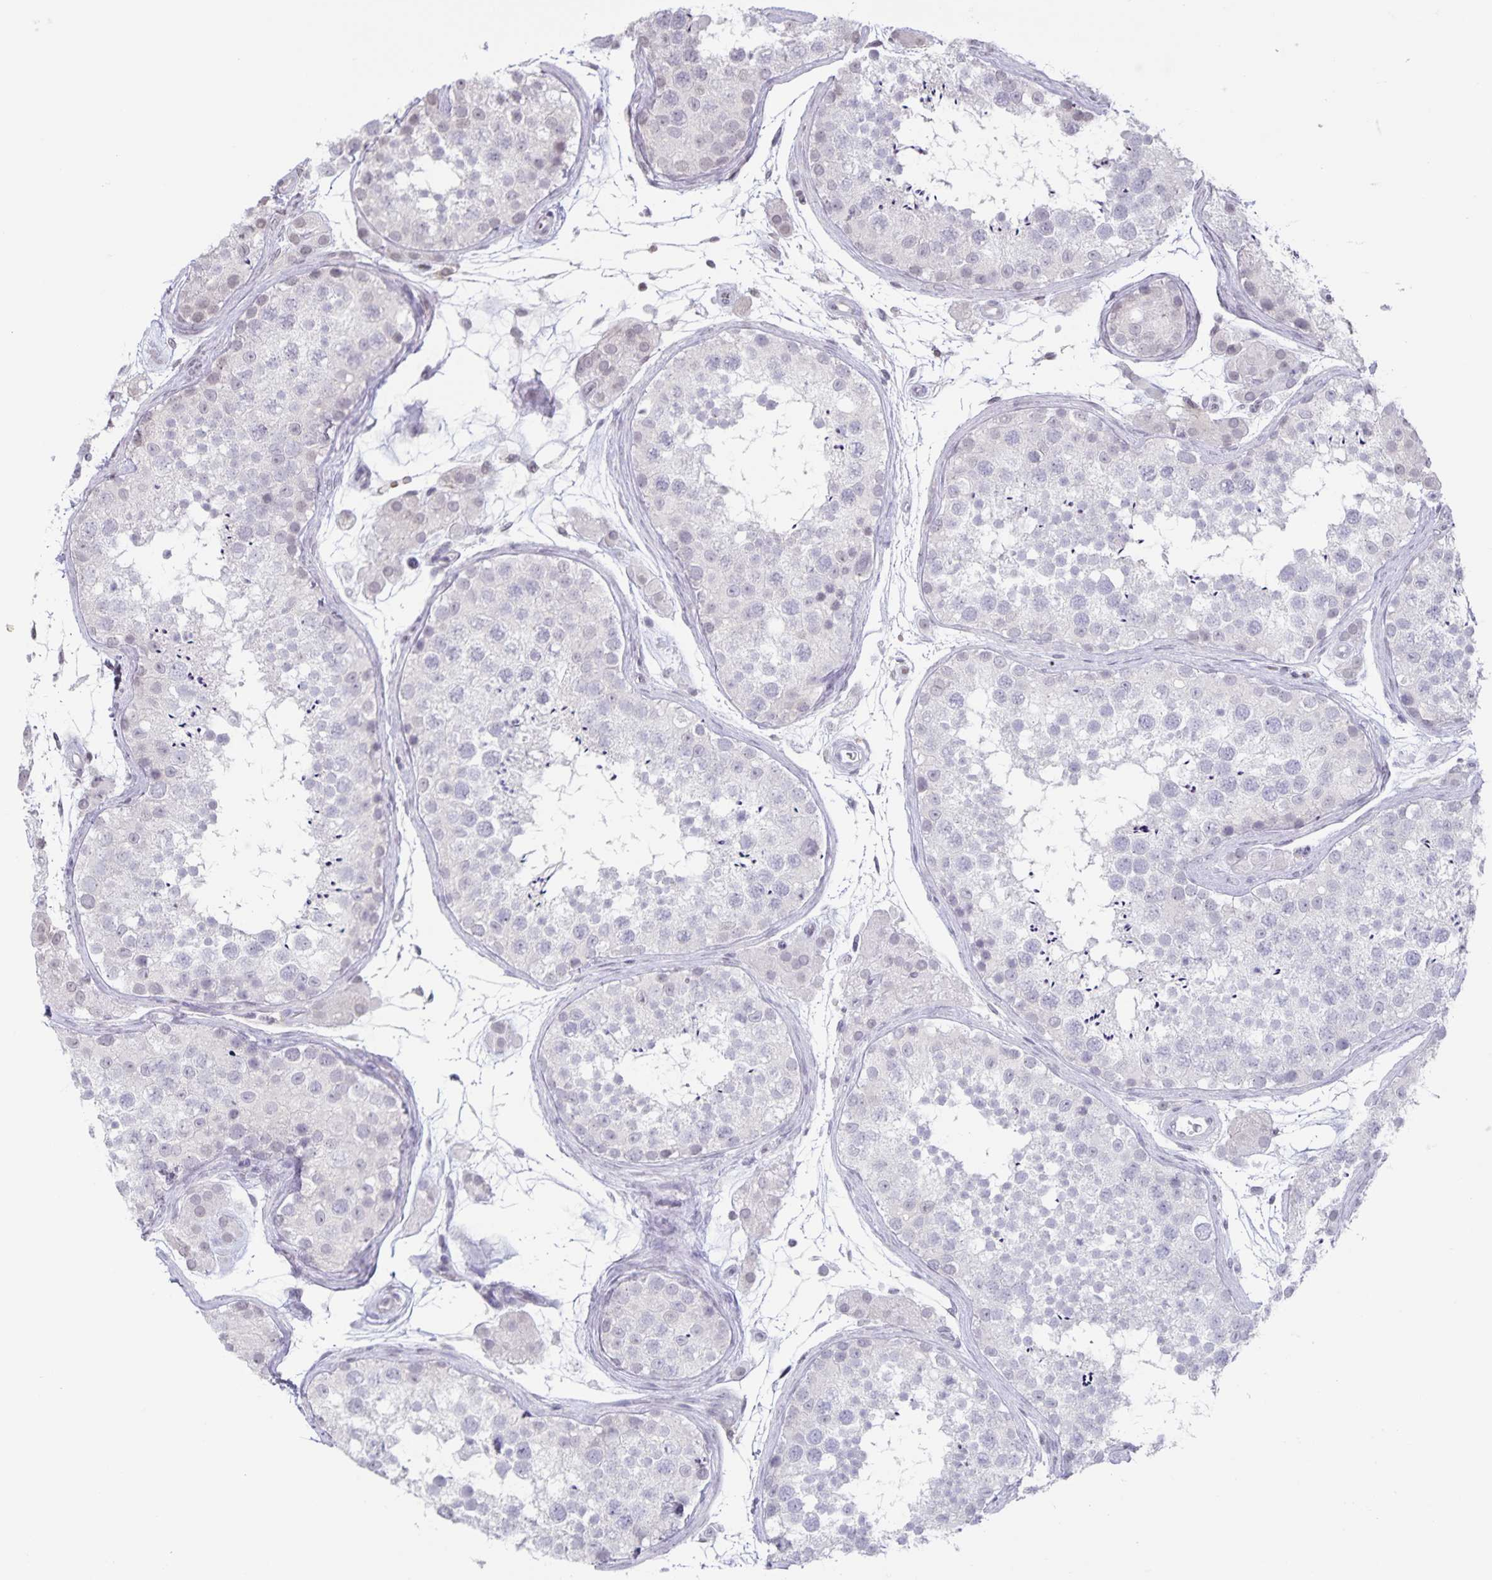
{"staining": {"intensity": "negative", "quantity": "none", "location": "none"}, "tissue": "testis", "cell_type": "Cells in seminiferous ducts", "image_type": "normal", "snomed": [{"axis": "morphology", "description": "Normal tissue, NOS"}, {"axis": "topography", "description": "Testis"}], "caption": "Protein analysis of unremarkable testis exhibits no significant staining in cells in seminiferous ducts. (DAB IHC, high magnification).", "gene": "AQP4", "patient": {"sex": "male", "age": 41}}